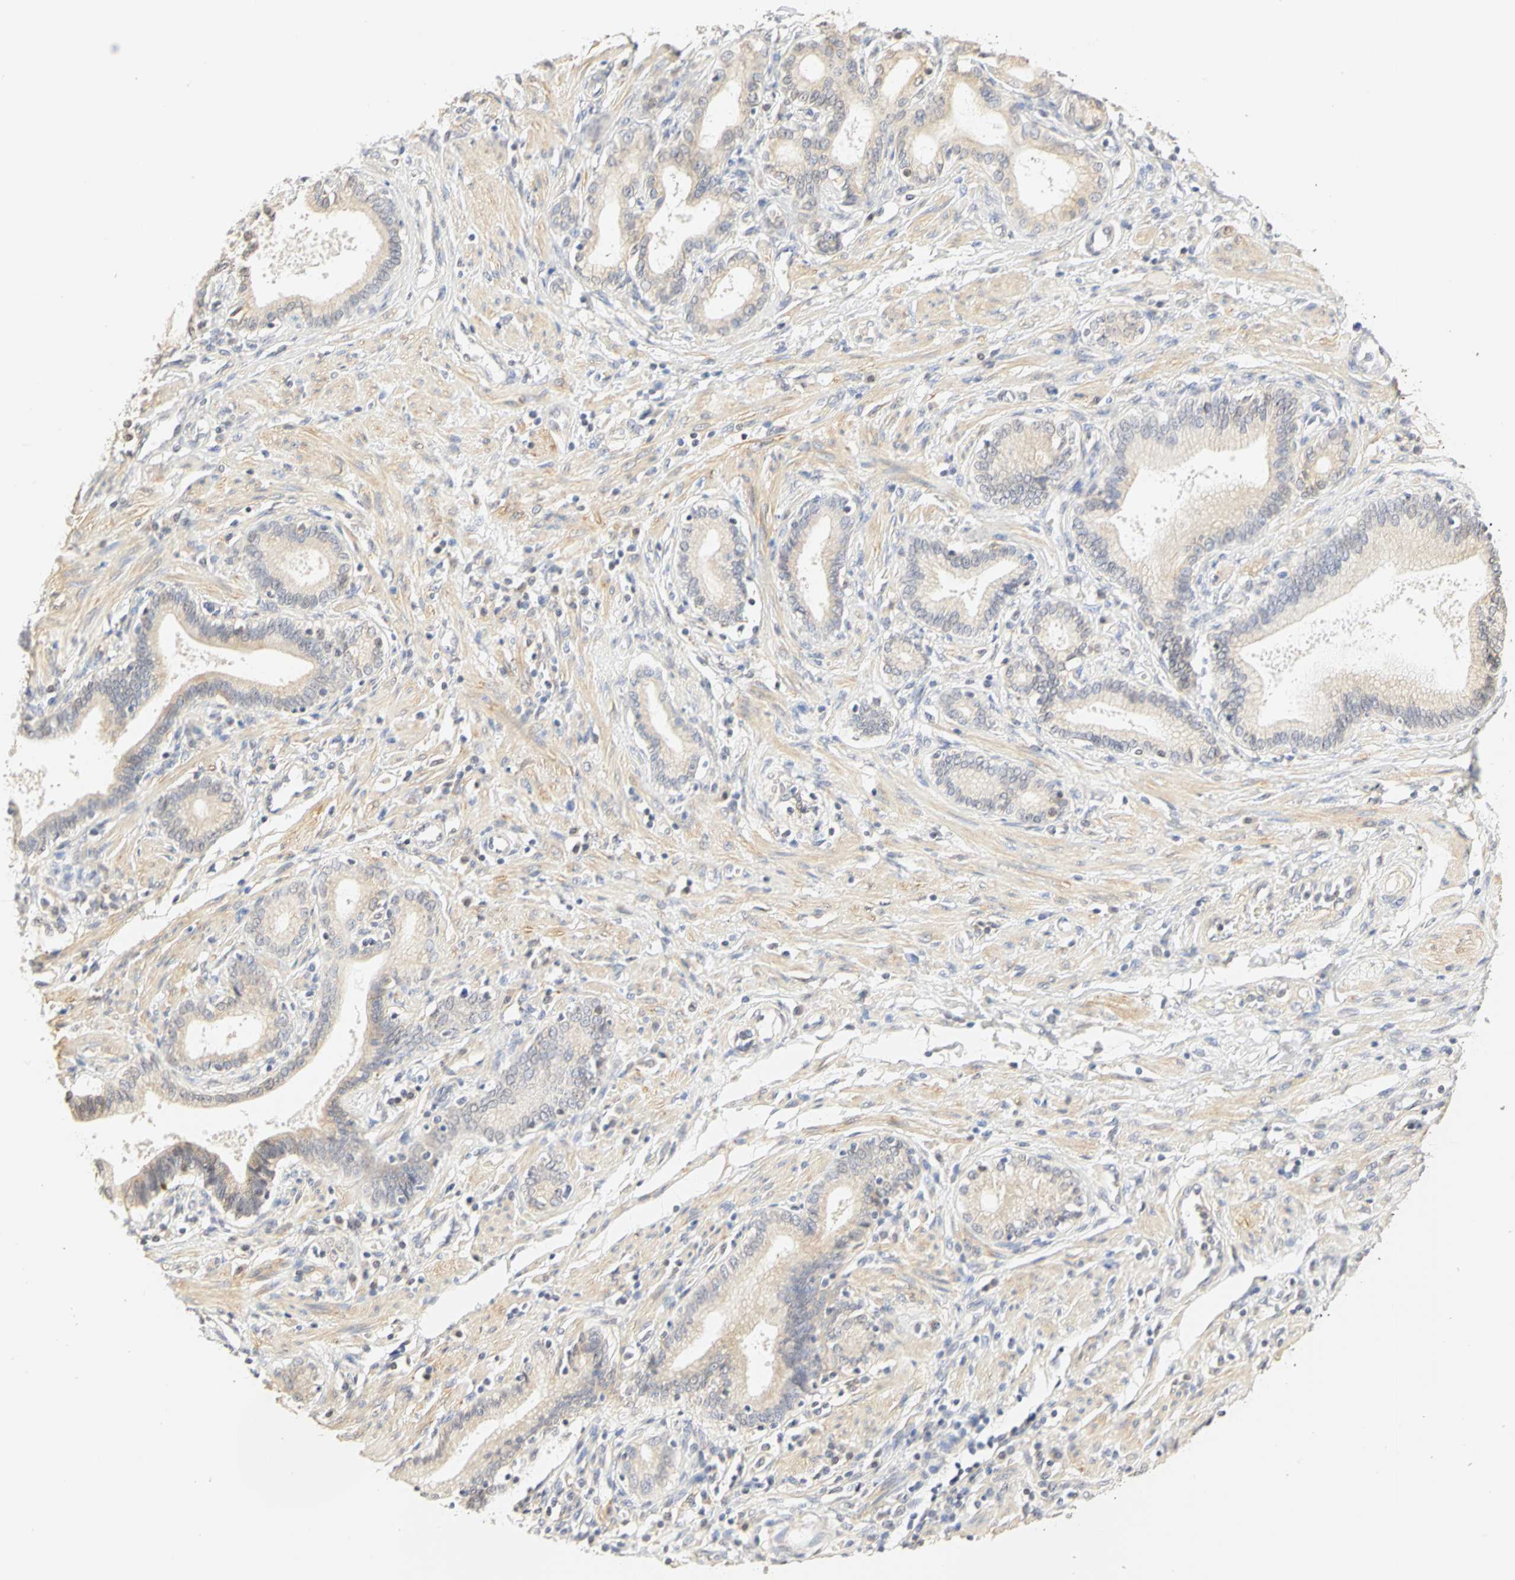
{"staining": {"intensity": "weak", "quantity": ">75%", "location": "cytoplasmic/membranous"}, "tissue": "pancreatic cancer", "cell_type": "Tumor cells", "image_type": "cancer", "snomed": [{"axis": "morphology", "description": "Adenocarcinoma, NOS"}, {"axis": "topography", "description": "Pancreas"}], "caption": "IHC histopathology image of neoplastic tissue: human adenocarcinoma (pancreatic) stained using IHC reveals low levels of weak protein expression localized specifically in the cytoplasmic/membranous of tumor cells, appearing as a cytoplasmic/membranous brown color.", "gene": "GNRH2", "patient": {"sex": "female", "age": 48}}